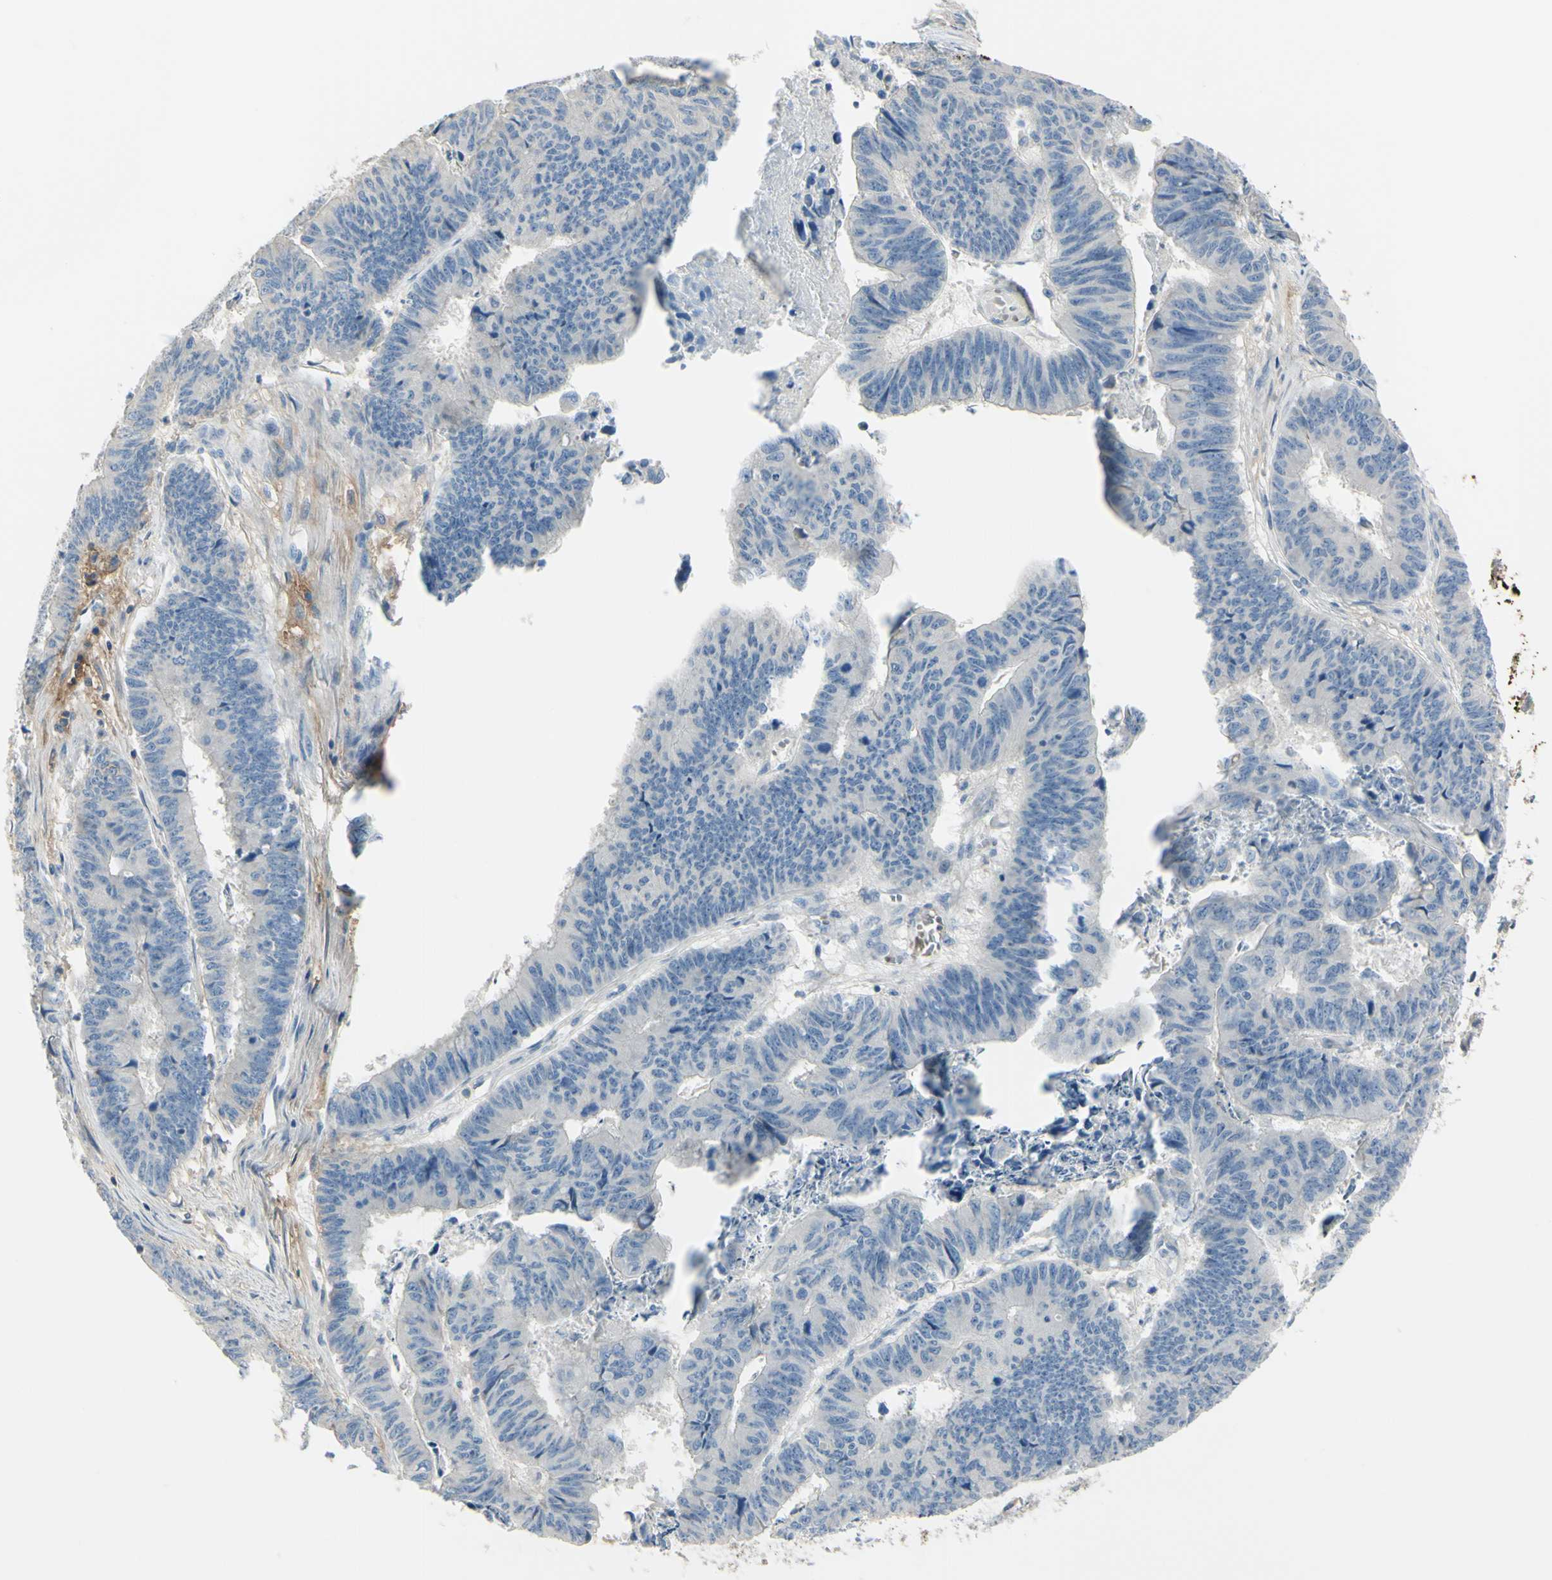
{"staining": {"intensity": "negative", "quantity": "none", "location": "none"}, "tissue": "stomach cancer", "cell_type": "Tumor cells", "image_type": "cancer", "snomed": [{"axis": "morphology", "description": "Adenocarcinoma, NOS"}, {"axis": "topography", "description": "Stomach, lower"}], "caption": "IHC image of neoplastic tissue: human adenocarcinoma (stomach) stained with DAB exhibits no significant protein staining in tumor cells.", "gene": "NCBP2L", "patient": {"sex": "male", "age": 77}}